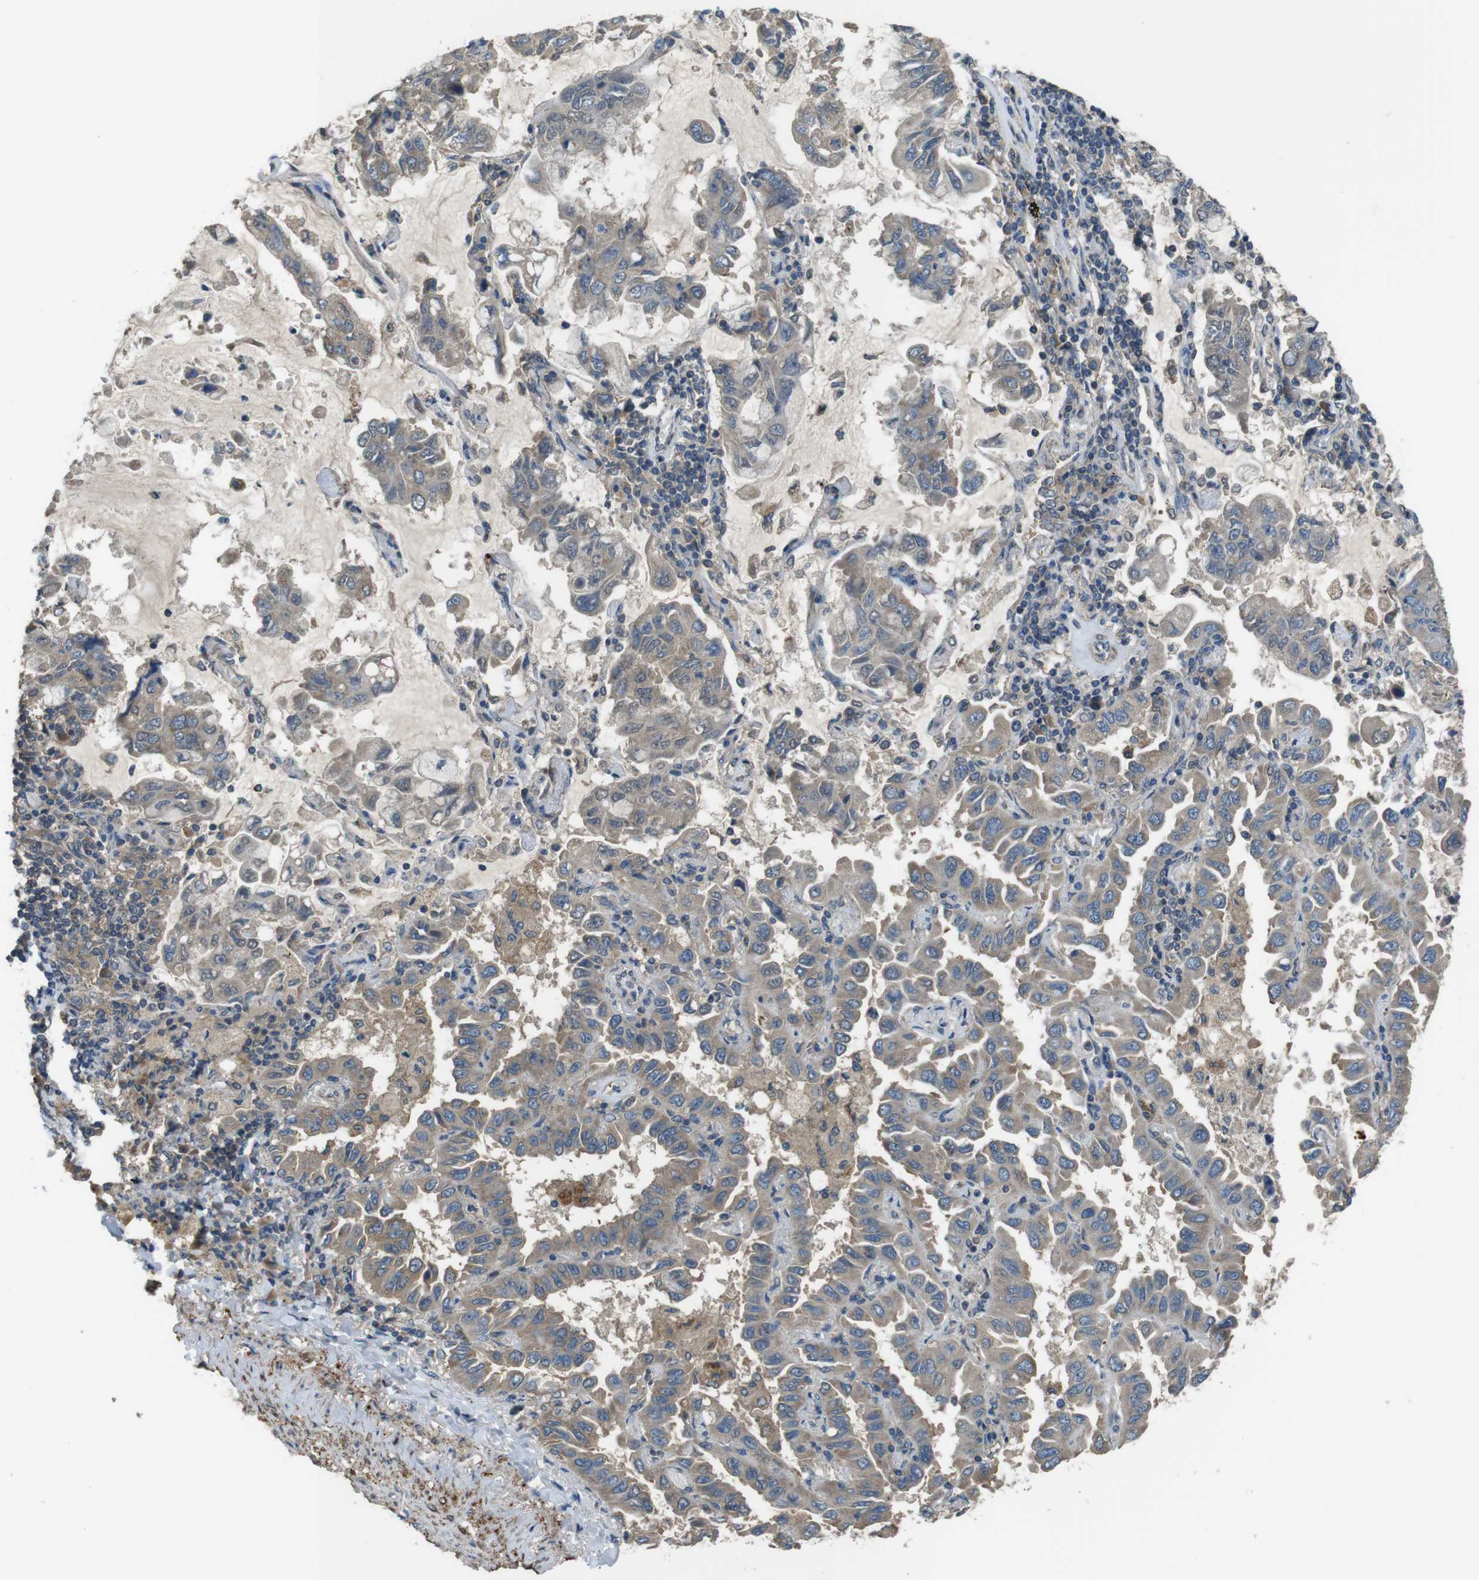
{"staining": {"intensity": "weak", "quantity": ">75%", "location": "cytoplasmic/membranous"}, "tissue": "lung cancer", "cell_type": "Tumor cells", "image_type": "cancer", "snomed": [{"axis": "morphology", "description": "Adenocarcinoma, NOS"}, {"axis": "topography", "description": "Lung"}], "caption": "Brown immunohistochemical staining in adenocarcinoma (lung) shows weak cytoplasmic/membranous staining in approximately >75% of tumor cells. (DAB IHC, brown staining for protein, blue staining for nuclei).", "gene": "FUT2", "patient": {"sex": "male", "age": 64}}